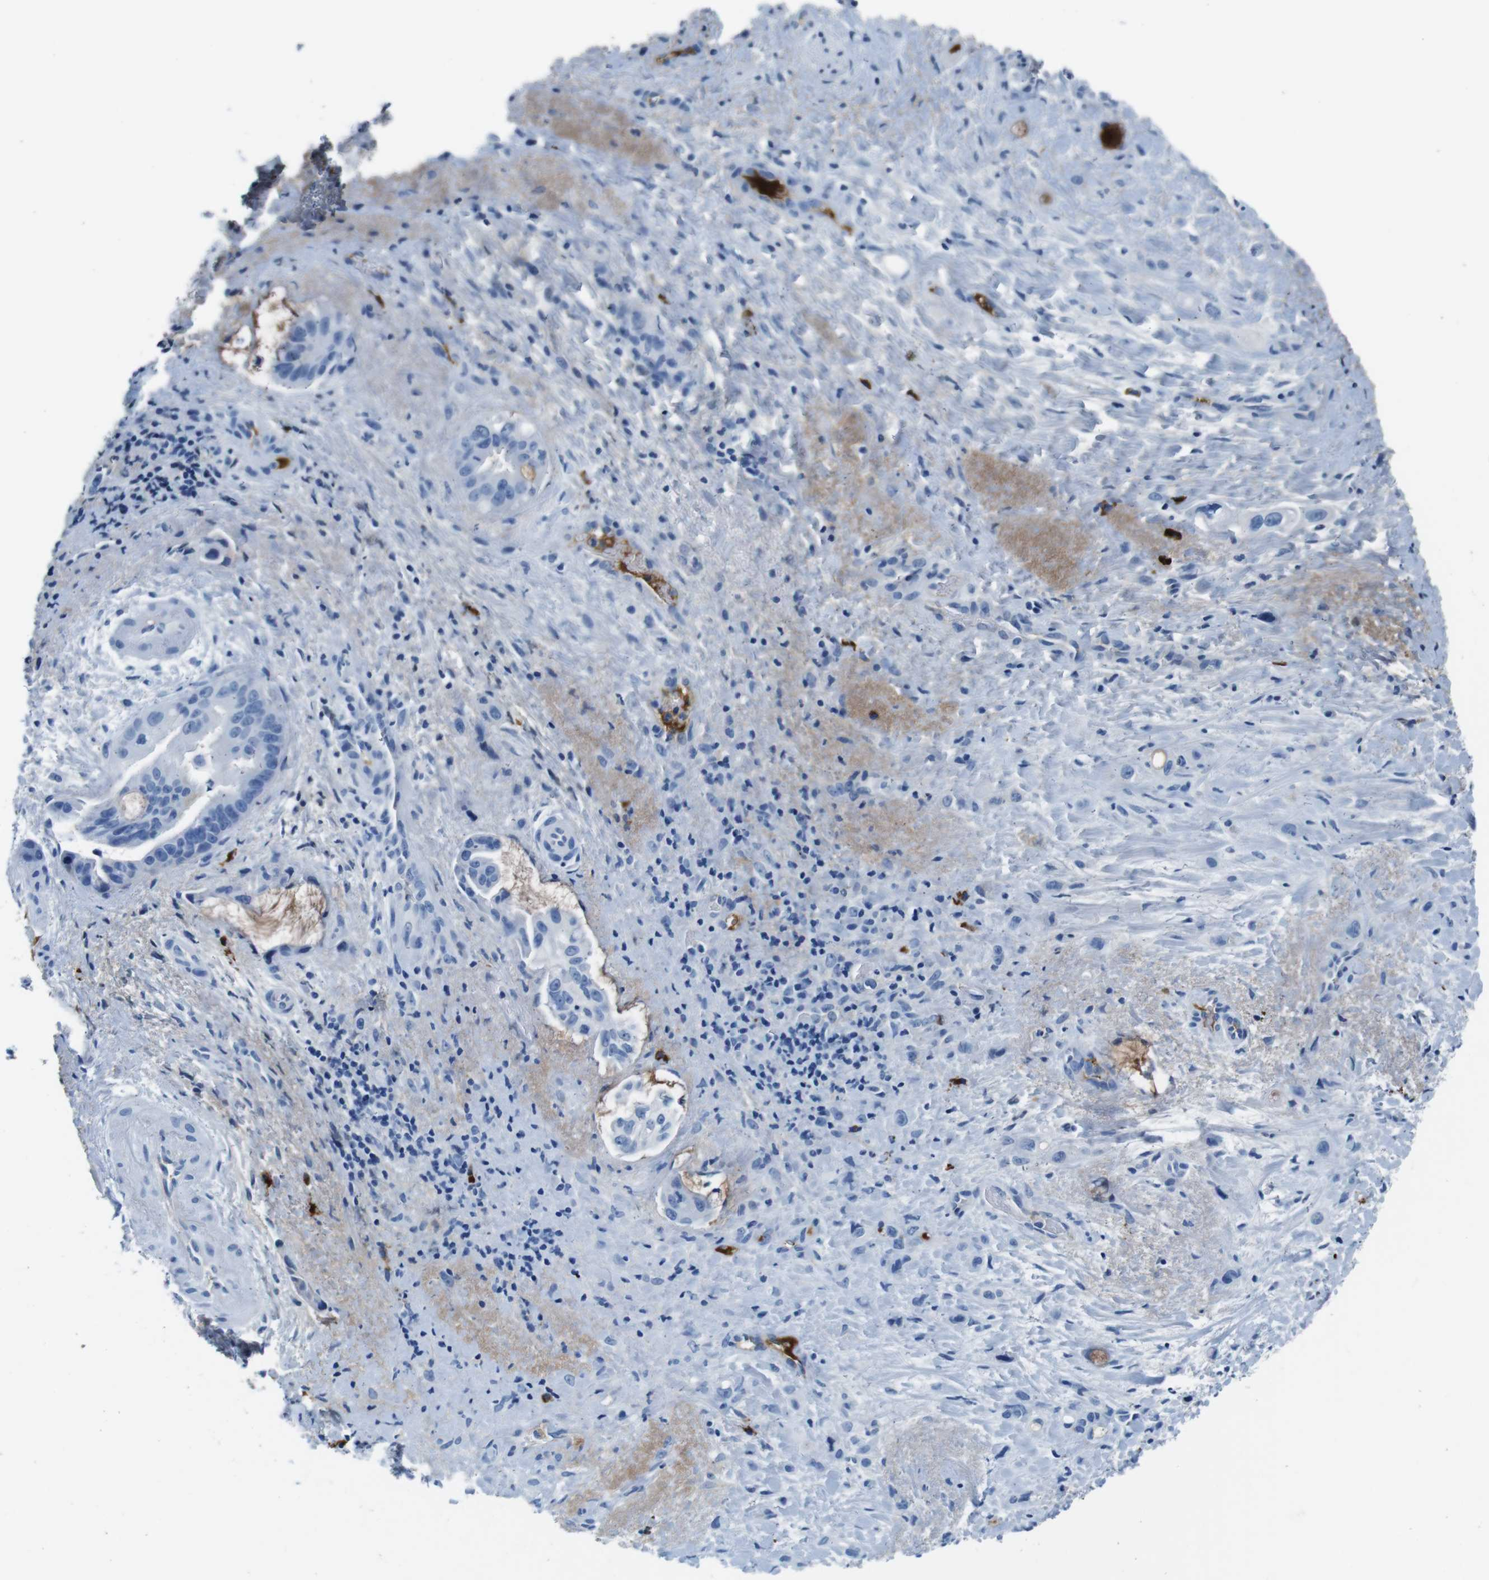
{"staining": {"intensity": "negative", "quantity": "none", "location": "none"}, "tissue": "liver cancer", "cell_type": "Tumor cells", "image_type": "cancer", "snomed": [{"axis": "morphology", "description": "Cholangiocarcinoma"}, {"axis": "topography", "description": "Liver"}], "caption": "Protein analysis of liver cancer displays no significant expression in tumor cells. (DAB immunohistochemistry (IHC) with hematoxylin counter stain).", "gene": "IGKC", "patient": {"sex": "female", "age": 65}}